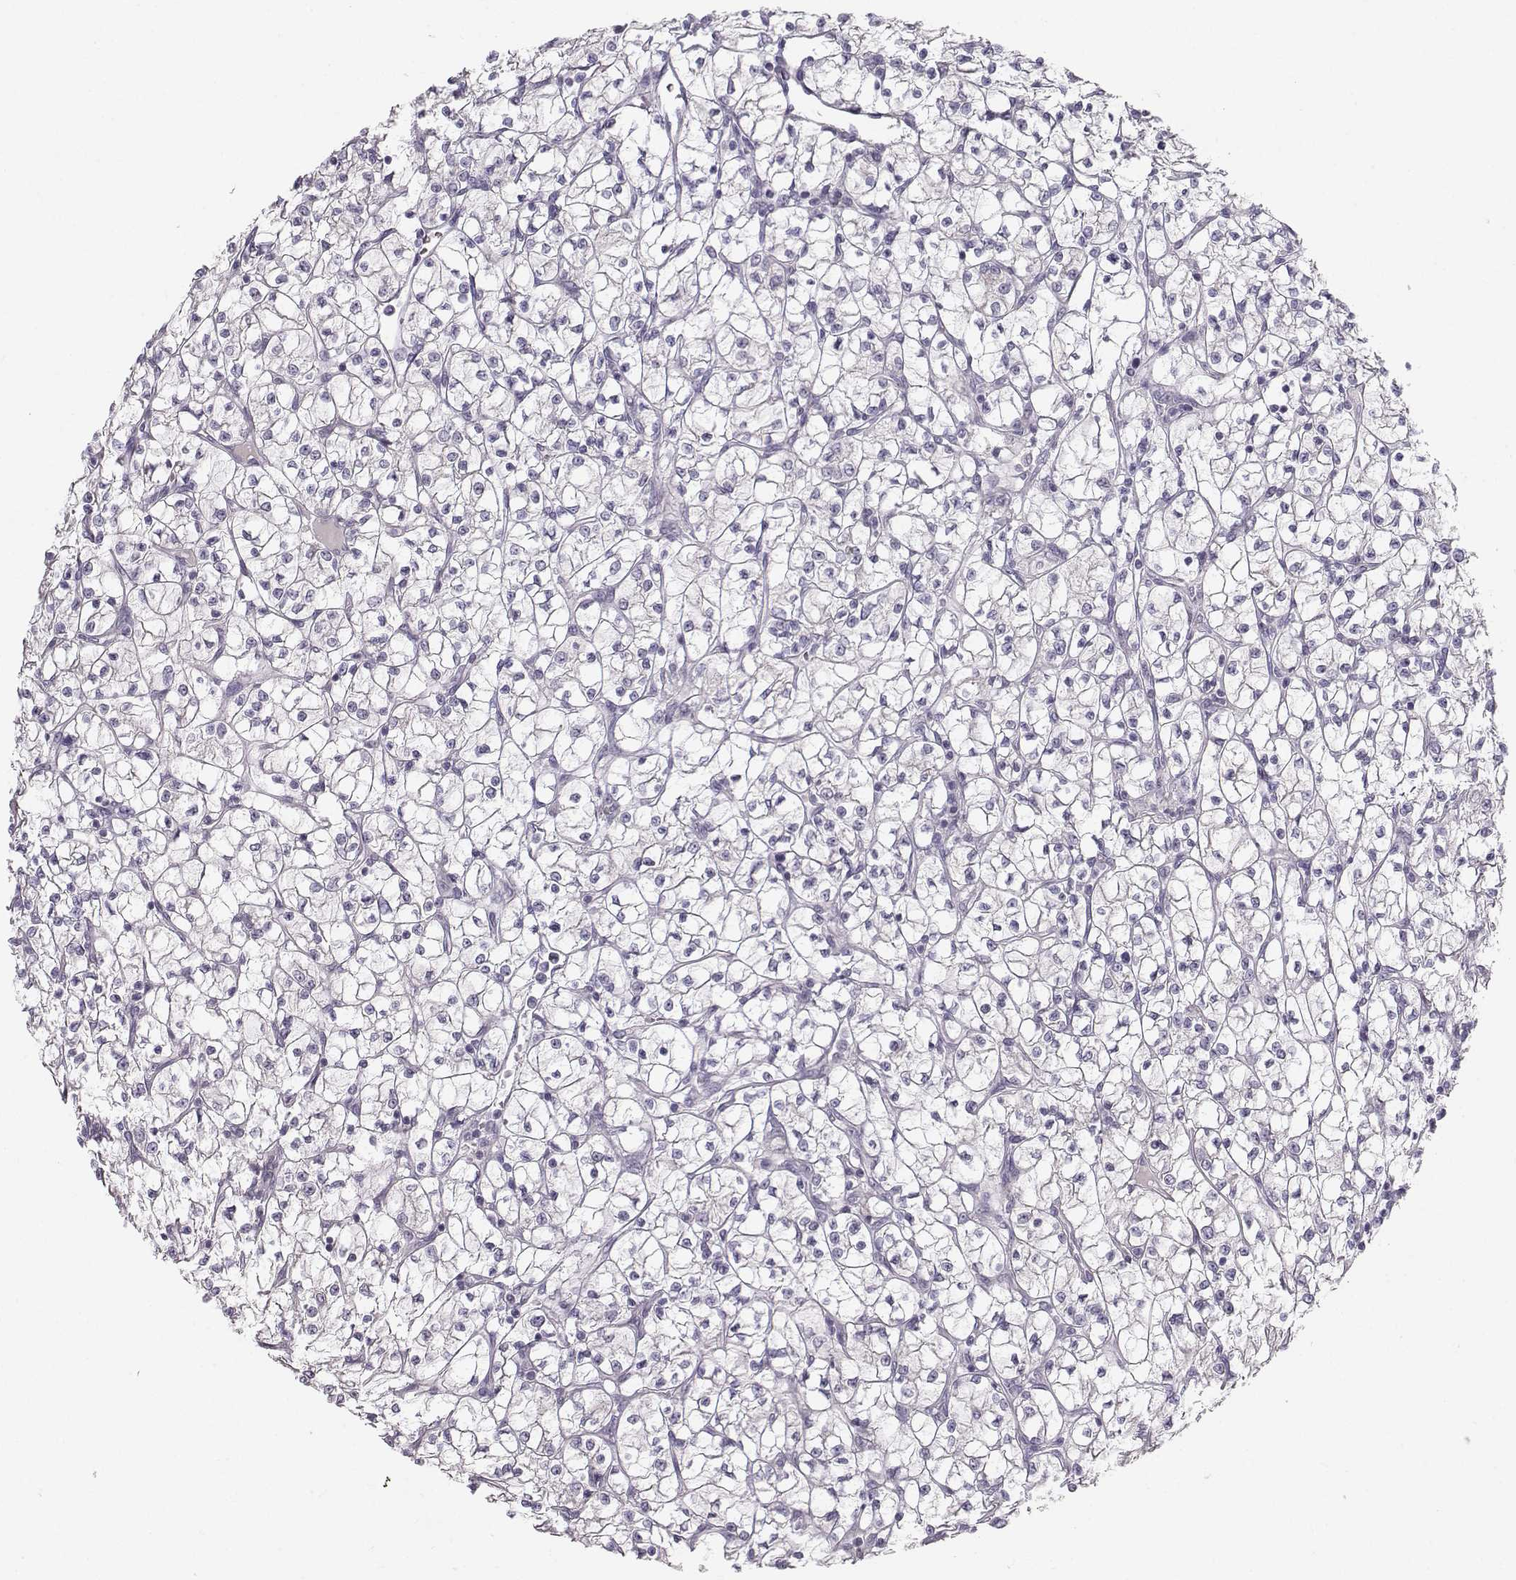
{"staining": {"intensity": "negative", "quantity": "none", "location": "none"}, "tissue": "renal cancer", "cell_type": "Tumor cells", "image_type": "cancer", "snomed": [{"axis": "morphology", "description": "Adenocarcinoma, NOS"}, {"axis": "topography", "description": "Kidney"}], "caption": "DAB (3,3'-diaminobenzidine) immunohistochemical staining of renal cancer (adenocarcinoma) reveals no significant positivity in tumor cells.", "gene": "CASR", "patient": {"sex": "female", "age": 64}}